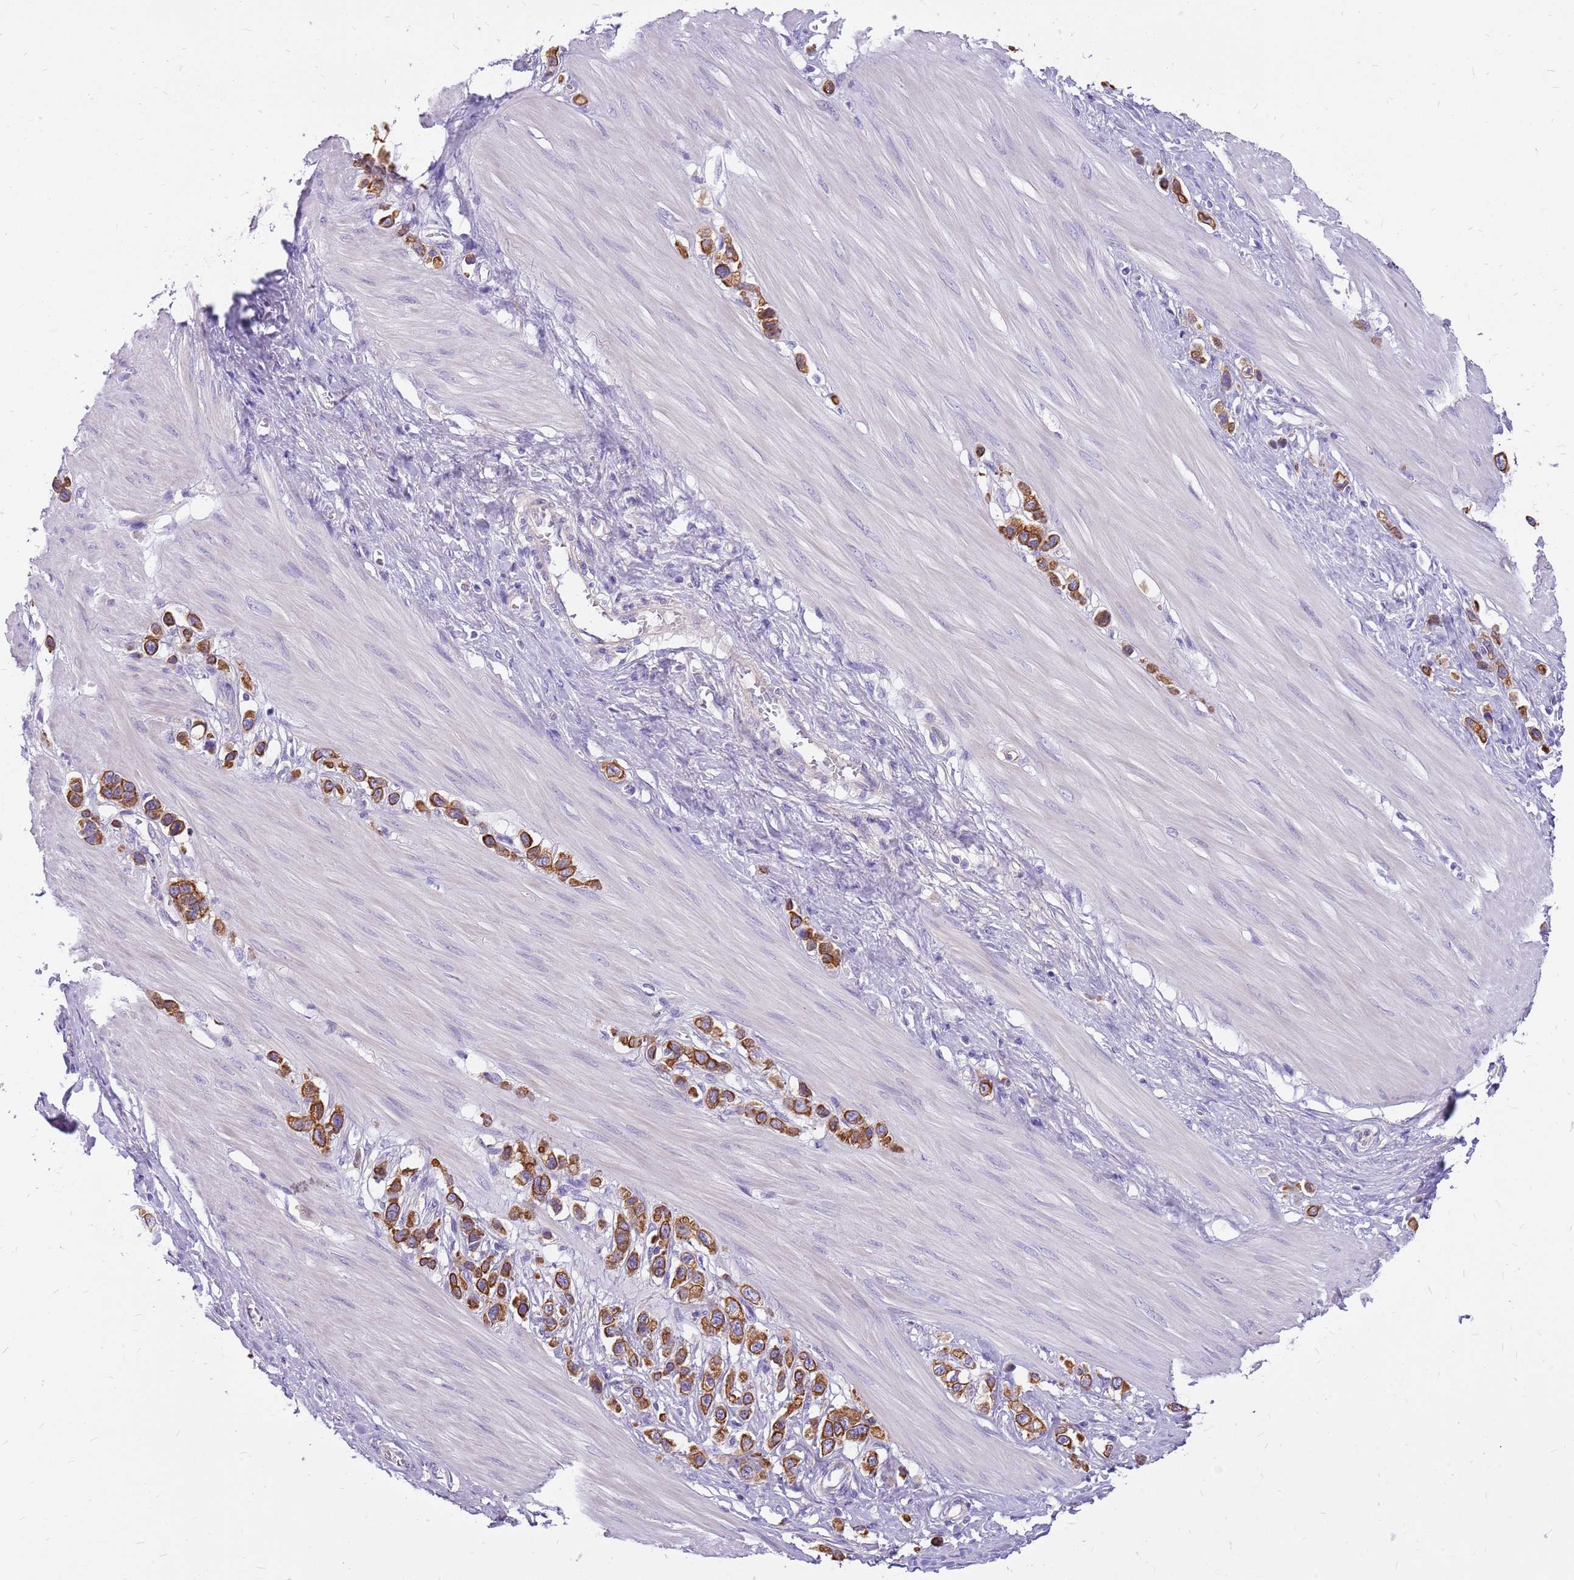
{"staining": {"intensity": "strong", "quantity": ">75%", "location": "cytoplasmic/membranous"}, "tissue": "stomach cancer", "cell_type": "Tumor cells", "image_type": "cancer", "snomed": [{"axis": "morphology", "description": "Adenocarcinoma, NOS"}, {"axis": "topography", "description": "Stomach"}], "caption": "A micrograph showing strong cytoplasmic/membranous staining in approximately >75% of tumor cells in stomach cancer, as visualized by brown immunohistochemical staining.", "gene": "WASHC4", "patient": {"sex": "female", "age": 65}}